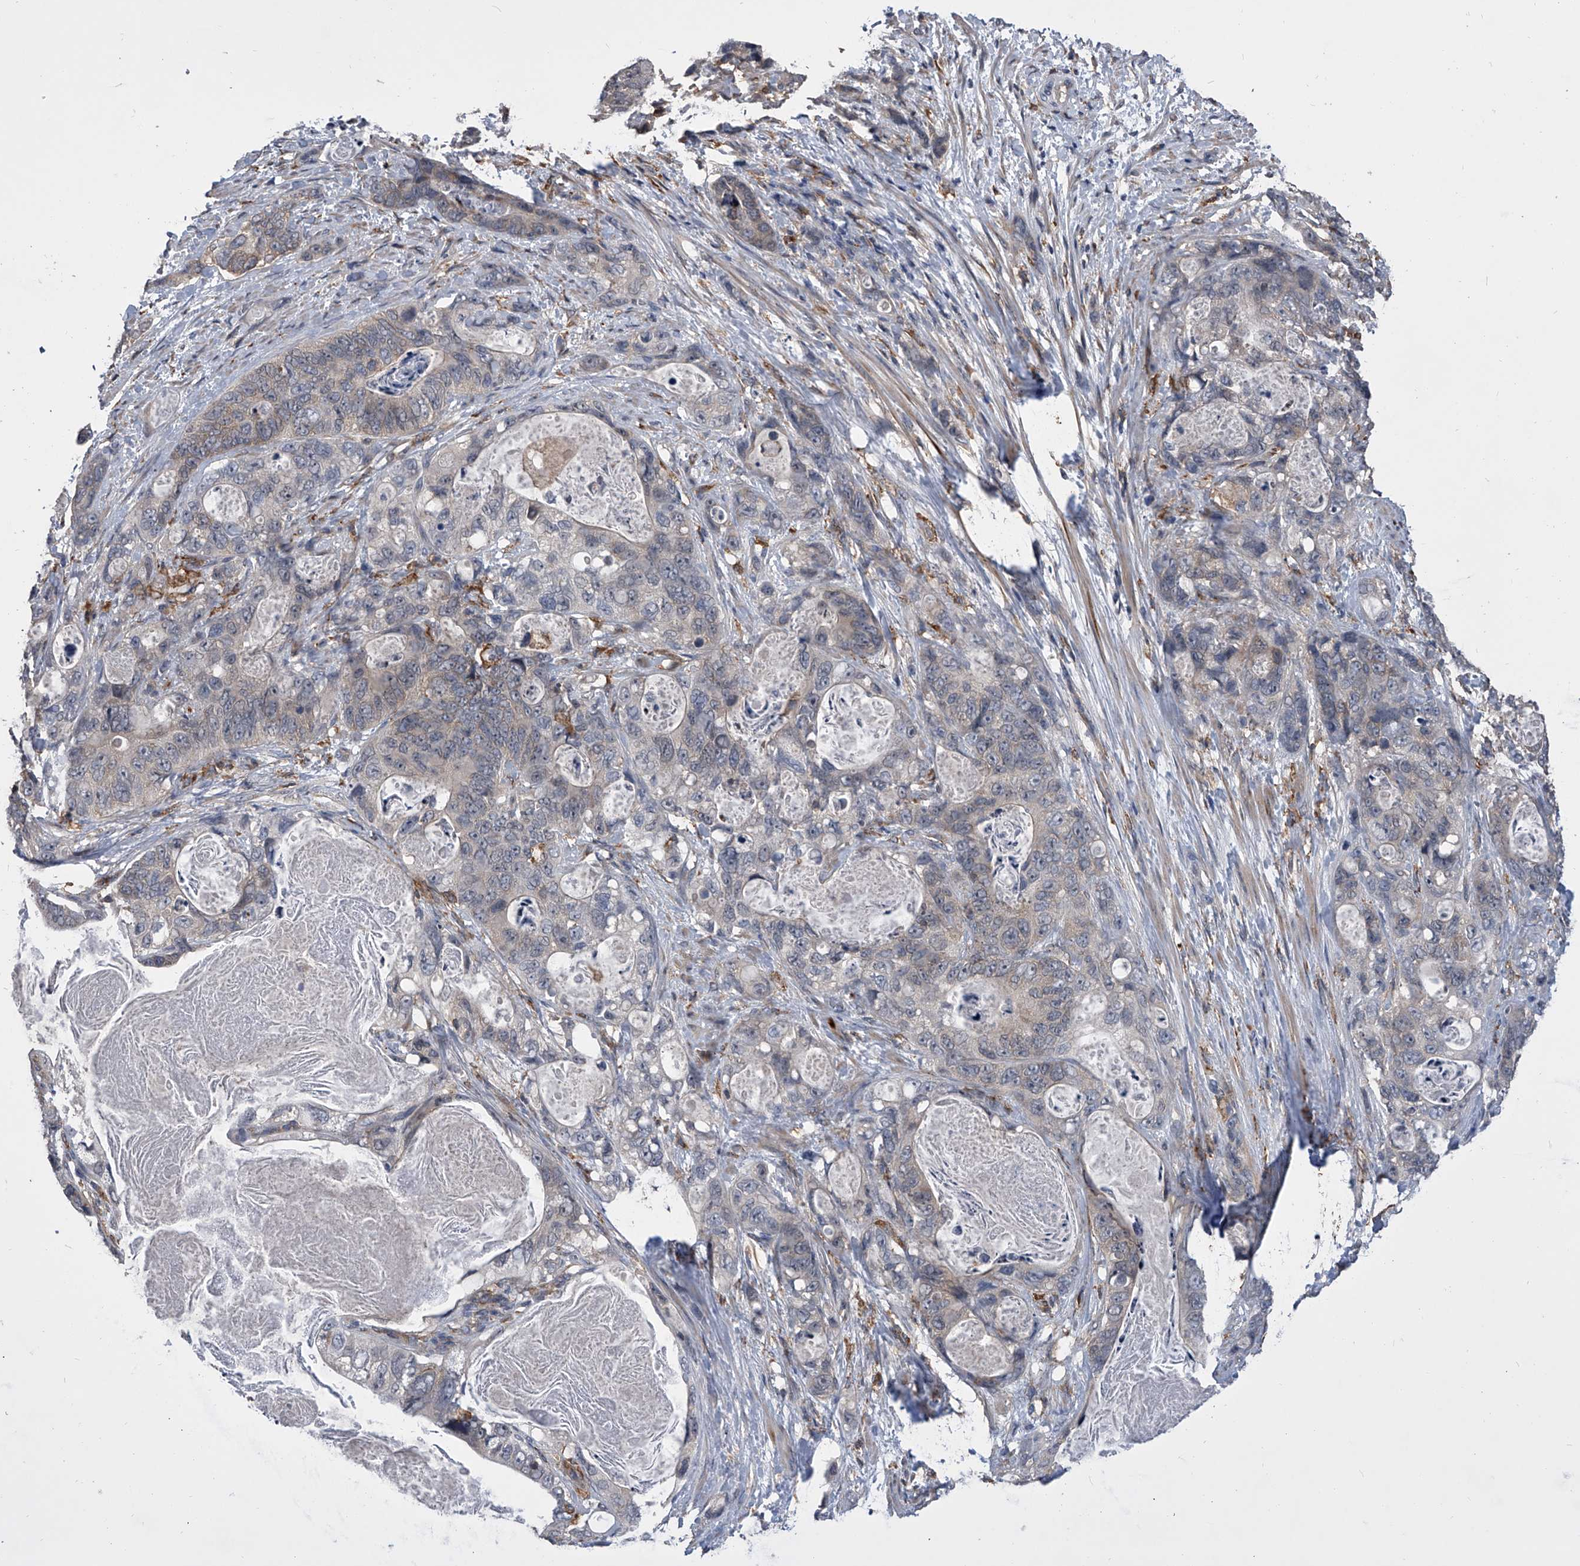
{"staining": {"intensity": "weak", "quantity": "<25%", "location": "cytoplasmic/membranous"}, "tissue": "stomach cancer", "cell_type": "Tumor cells", "image_type": "cancer", "snomed": [{"axis": "morphology", "description": "Normal tissue, NOS"}, {"axis": "morphology", "description": "Adenocarcinoma, NOS"}, {"axis": "topography", "description": "Stomach"}], "caption": "High power microscopy image of an immunohistochemistry photomicrograph of adenocarcinoma (stomach), revealing no significant positivity in tumor cells.", "gene": "MAP4K3", "patient": {"sex": "female", "age": 89}}